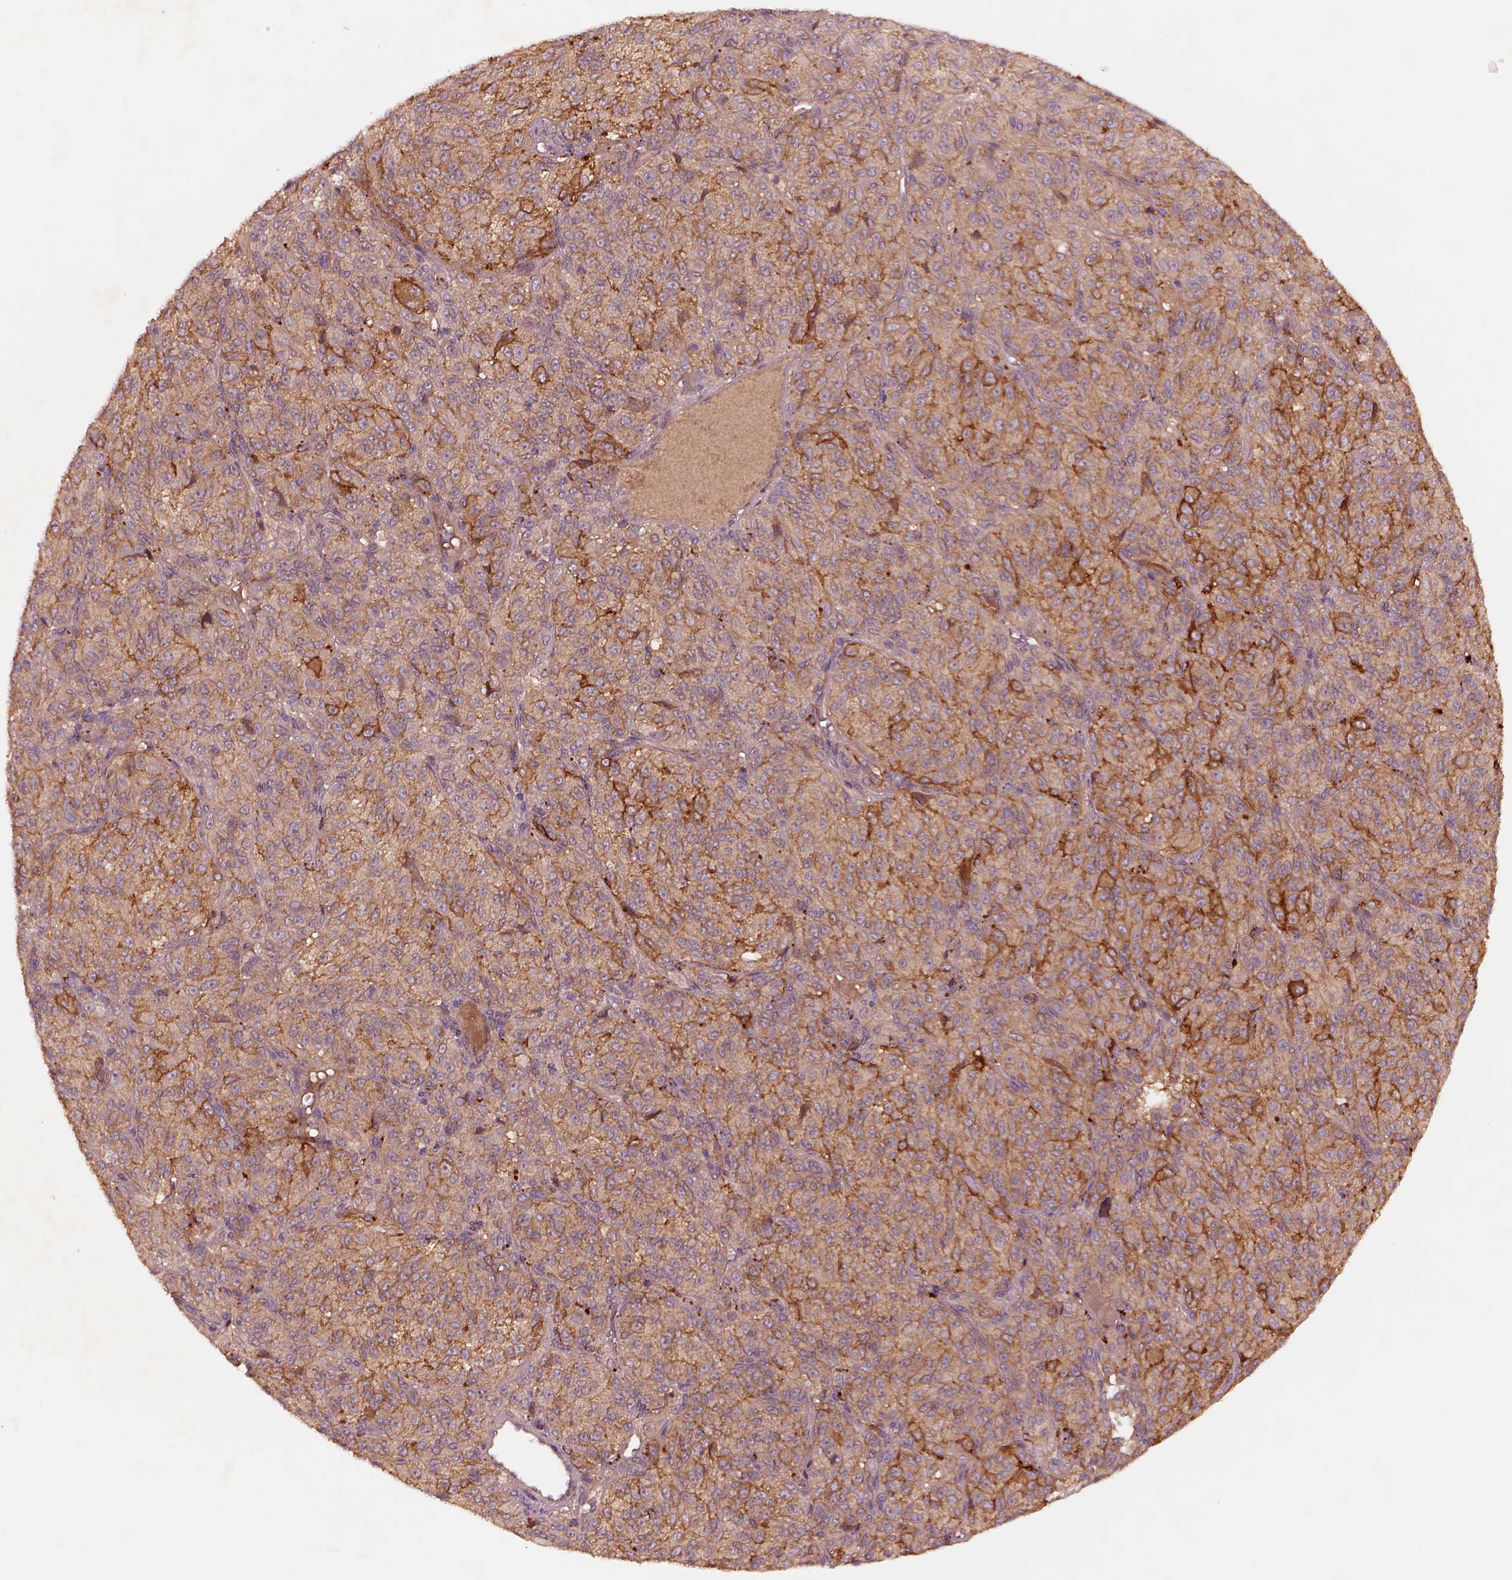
{"staining": {"intensity": "strong", "quantity": ">75%", "location": "cytoplasmic/membranous"}, "tissue": "melanoma", "cell_type": "Tumor cells", "image_type": "cancer", "snomed": [{"axis": "morphology", "description": "Malignant melanoma, Metastatic site"}, {"axis": "topography", "description": "Brain"}], "caption": "A brown stain highlights strong cytoplasmic/membranous staining of a protein in malignant melanoma (metastatic site) tumor cells. (DAB (3,3'-diaminobenzidine) = brown stain, brightfield microscopy at high magnification).", "gene": "FAM234A", "patient": {"sex": "female", "age": 56}}